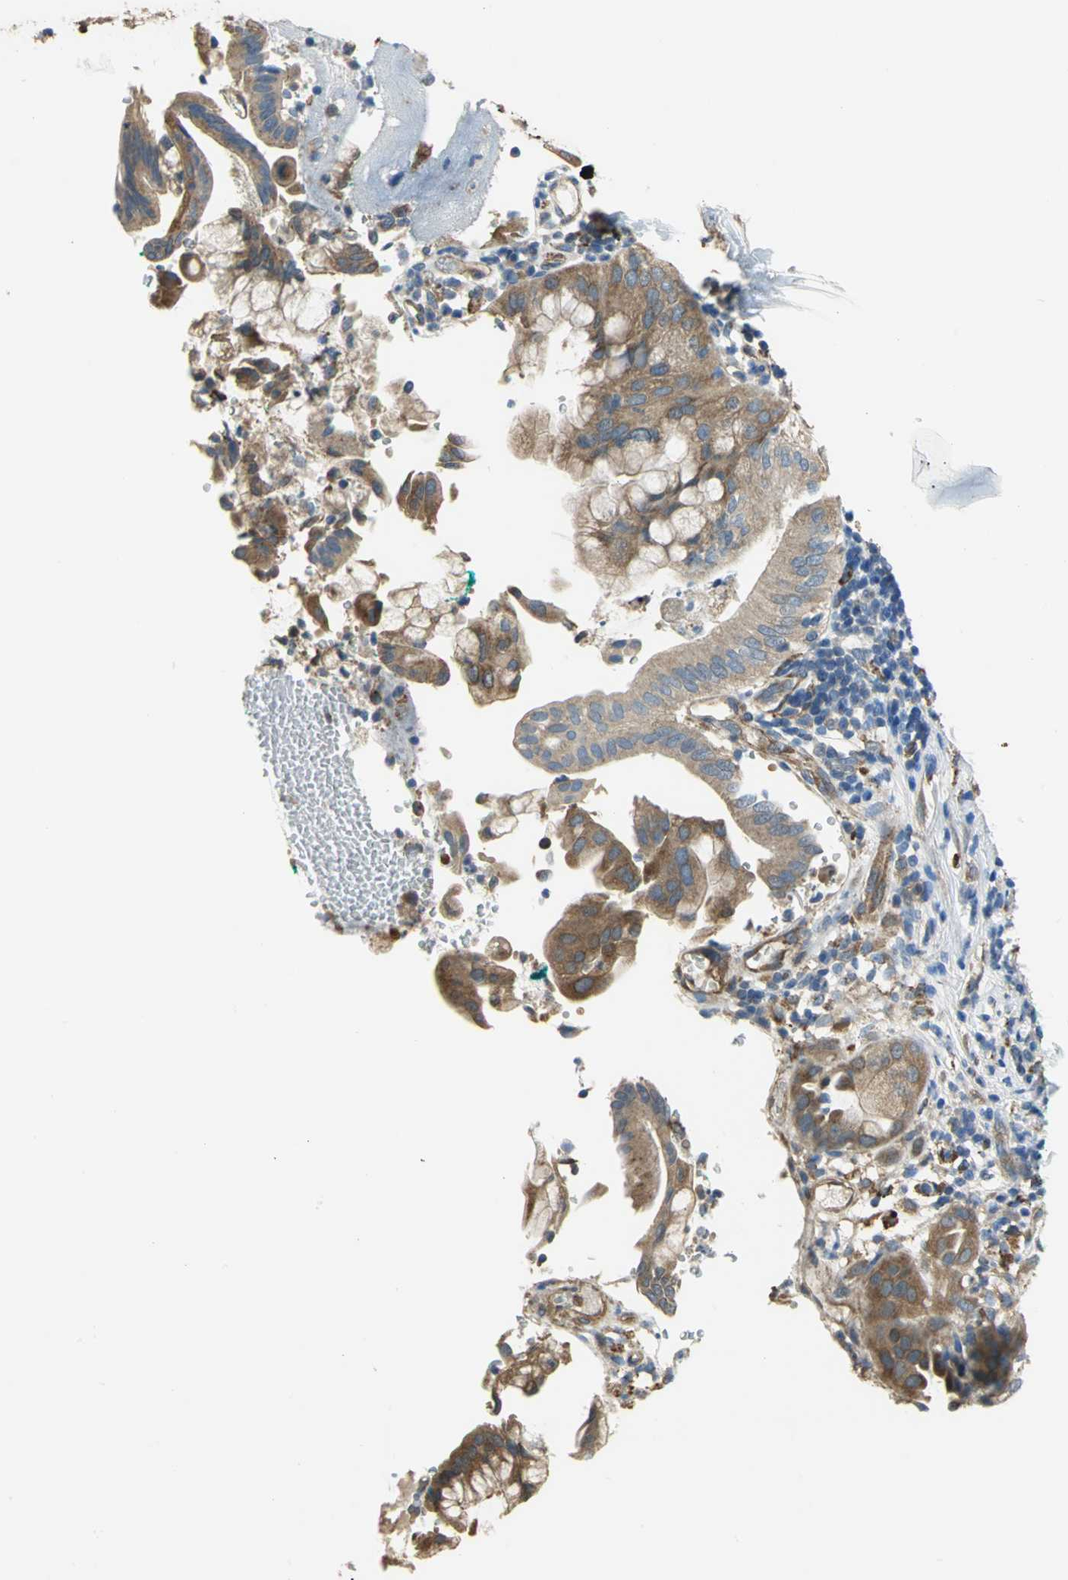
{"staining": {"intensity": "strong", "quantity": "25%-75%", "location": "cytoplasmic/membranous"}, "tissue": "pancreatic cancer", "cell_type": "Tumor cells", "image_type": "cancer", "snomed": [{"axis": "morphology", "description": "Adenocarcinoma, NOS"}, {"axis": "morphology", "description": "Adenocarcinoma, metastatic, NOS"}, {"axis": "topography", "description": "Lymph node"}, {"axis": "topography", "description": "Pancreas"}, {"axis": "topography", "description": "Duodenum"}], "caption": "Protein staining of pancreatic adenocarcinoma tissue shows strong cytoplasmic/membranous staining in approximately 25%-75% of tumor cells.", "gene": "DIAPH2", "patient": {"sex": "female", "age": 64}}